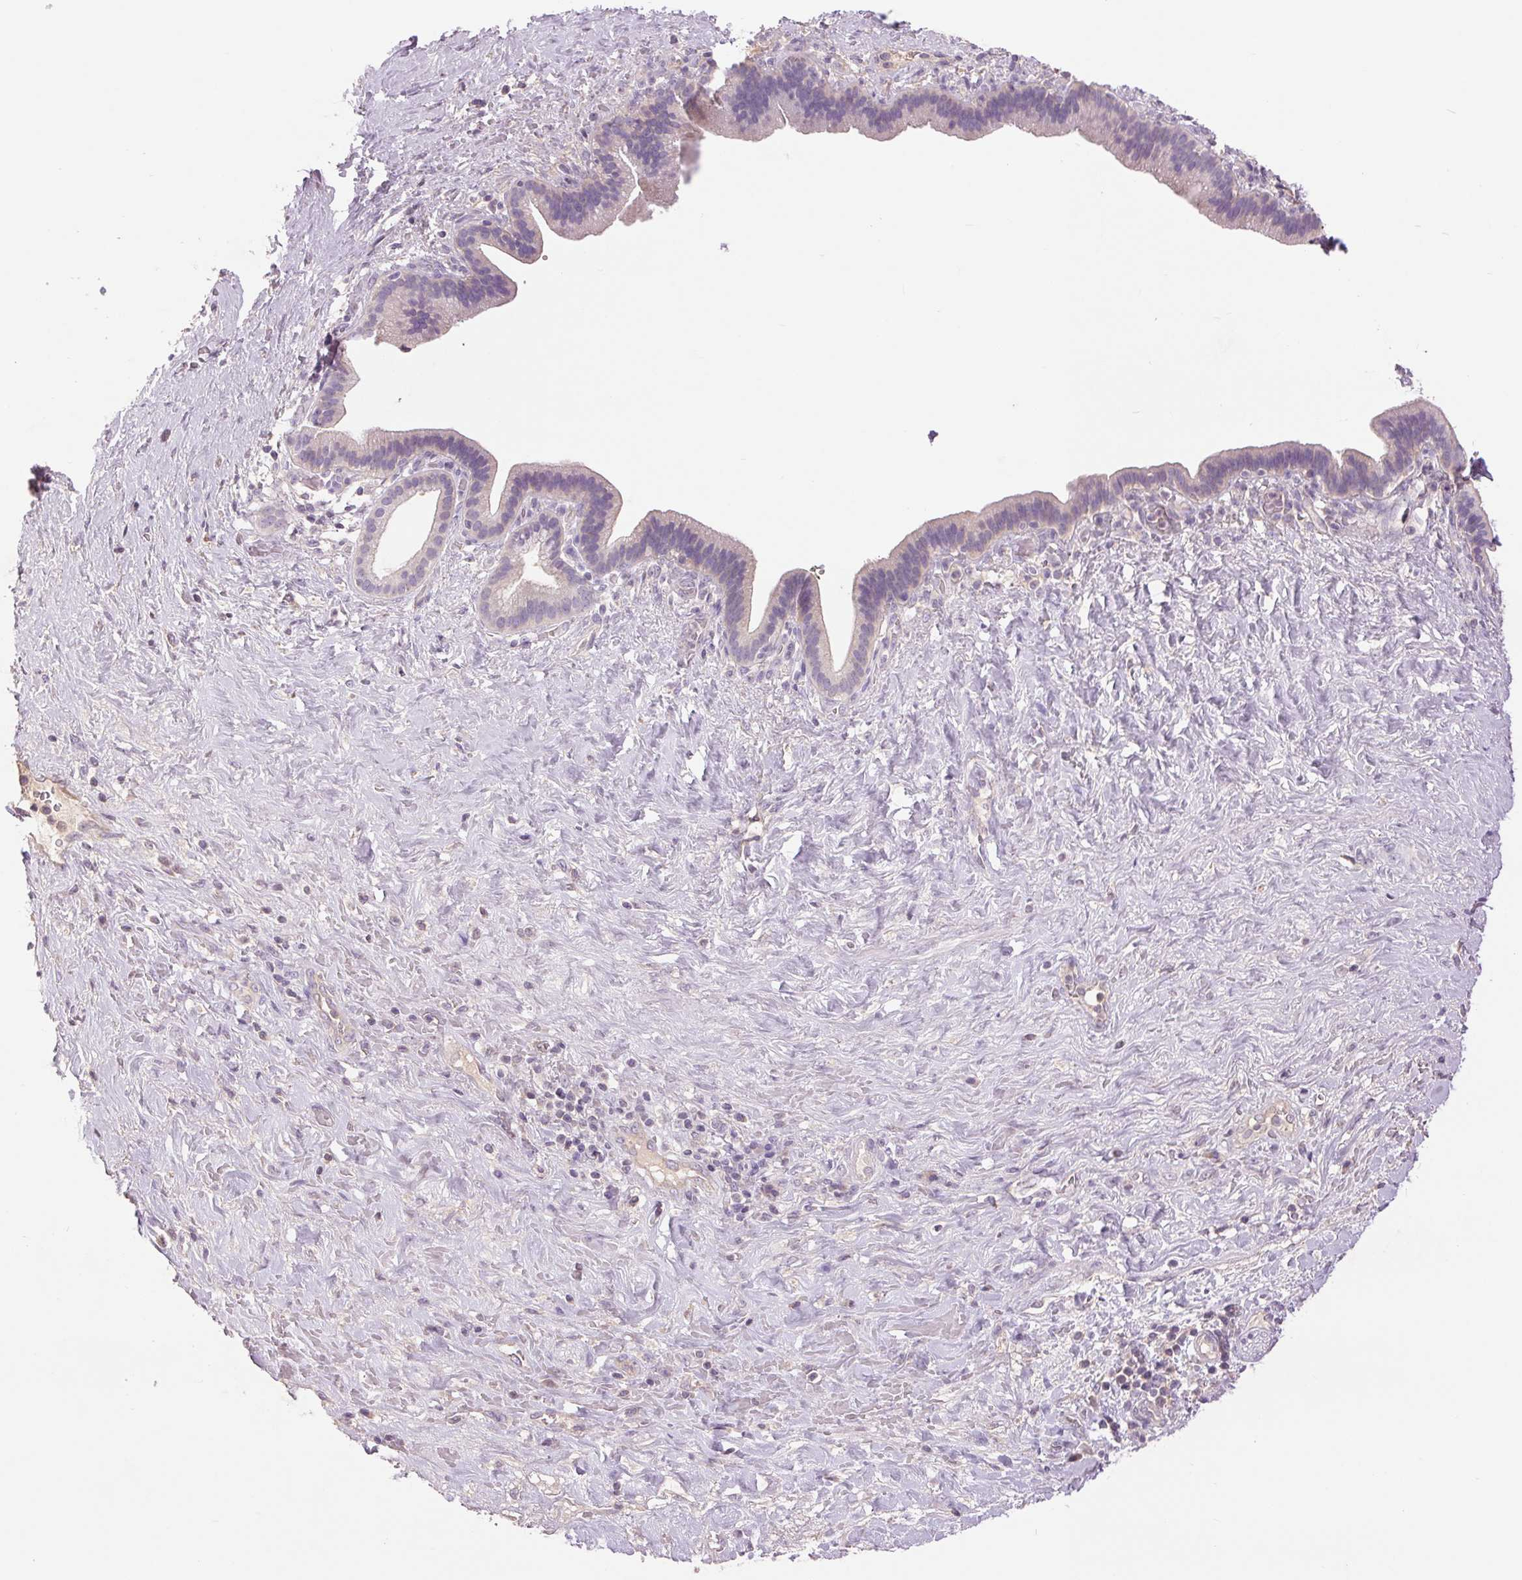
{"staining": {"intensity": "negative", "quantity": "none", "location": "none"}, "tissue": "pancreatic cancer", "cell_type": "Tumor cells", "image_type": "cancer", "snomed": [{"axis": "morphology", "description": "Adenocarcinoma, NOS"}, {"axis": "topography", "description": "Pancreas"}], "caption": "A high-resolution photomicrograph shows immunohistochemistry staining of pancreatic cancer, which reveals no significant expression in tumor cells.", "gene": "FXYD4", "patient": {"sex": "male", "age": 44}}